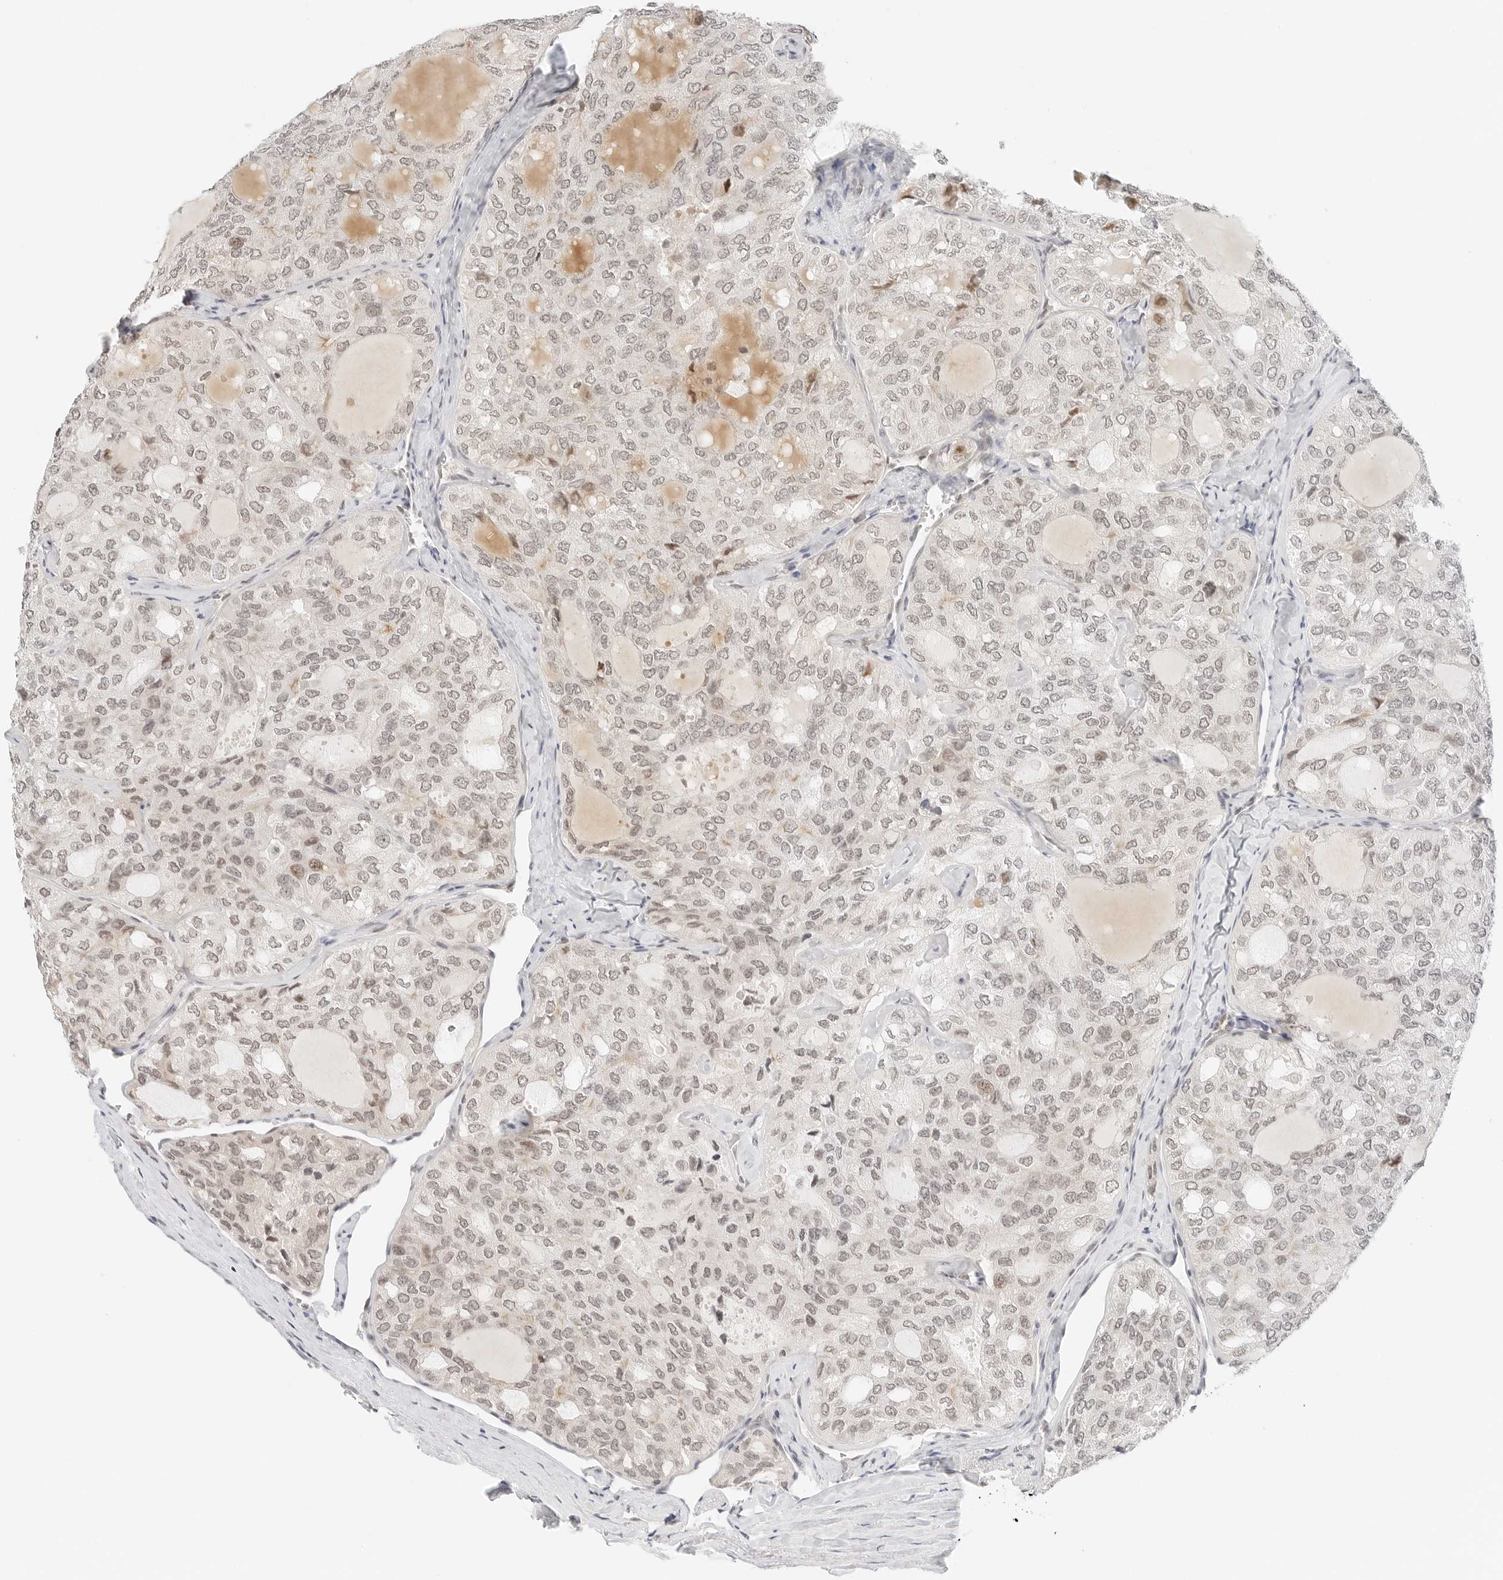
{"staining": {"intensity": "weak", "quantity": ">75%", "location": "nuclear"}, "tissue": "thyroid cancer", "cell_type": "Tumor cells", "image_type": "cancer", "snomed": [{"axis": "morphology", "description": "Follicular adenoma carcinoma, NOS"}, {"axis": "topography", "description": "Thyroid gland"}], "caption": "Immunohistochemistry of thyroid follicular adenoma carcinoma displays low levels of weak nuclear staining in about >75% of tumor cells. The protein is shown in brown color, while the nuclei are stained blue.", "gene": "NEO1", "patient": {"sex": "male", "age": 75}}